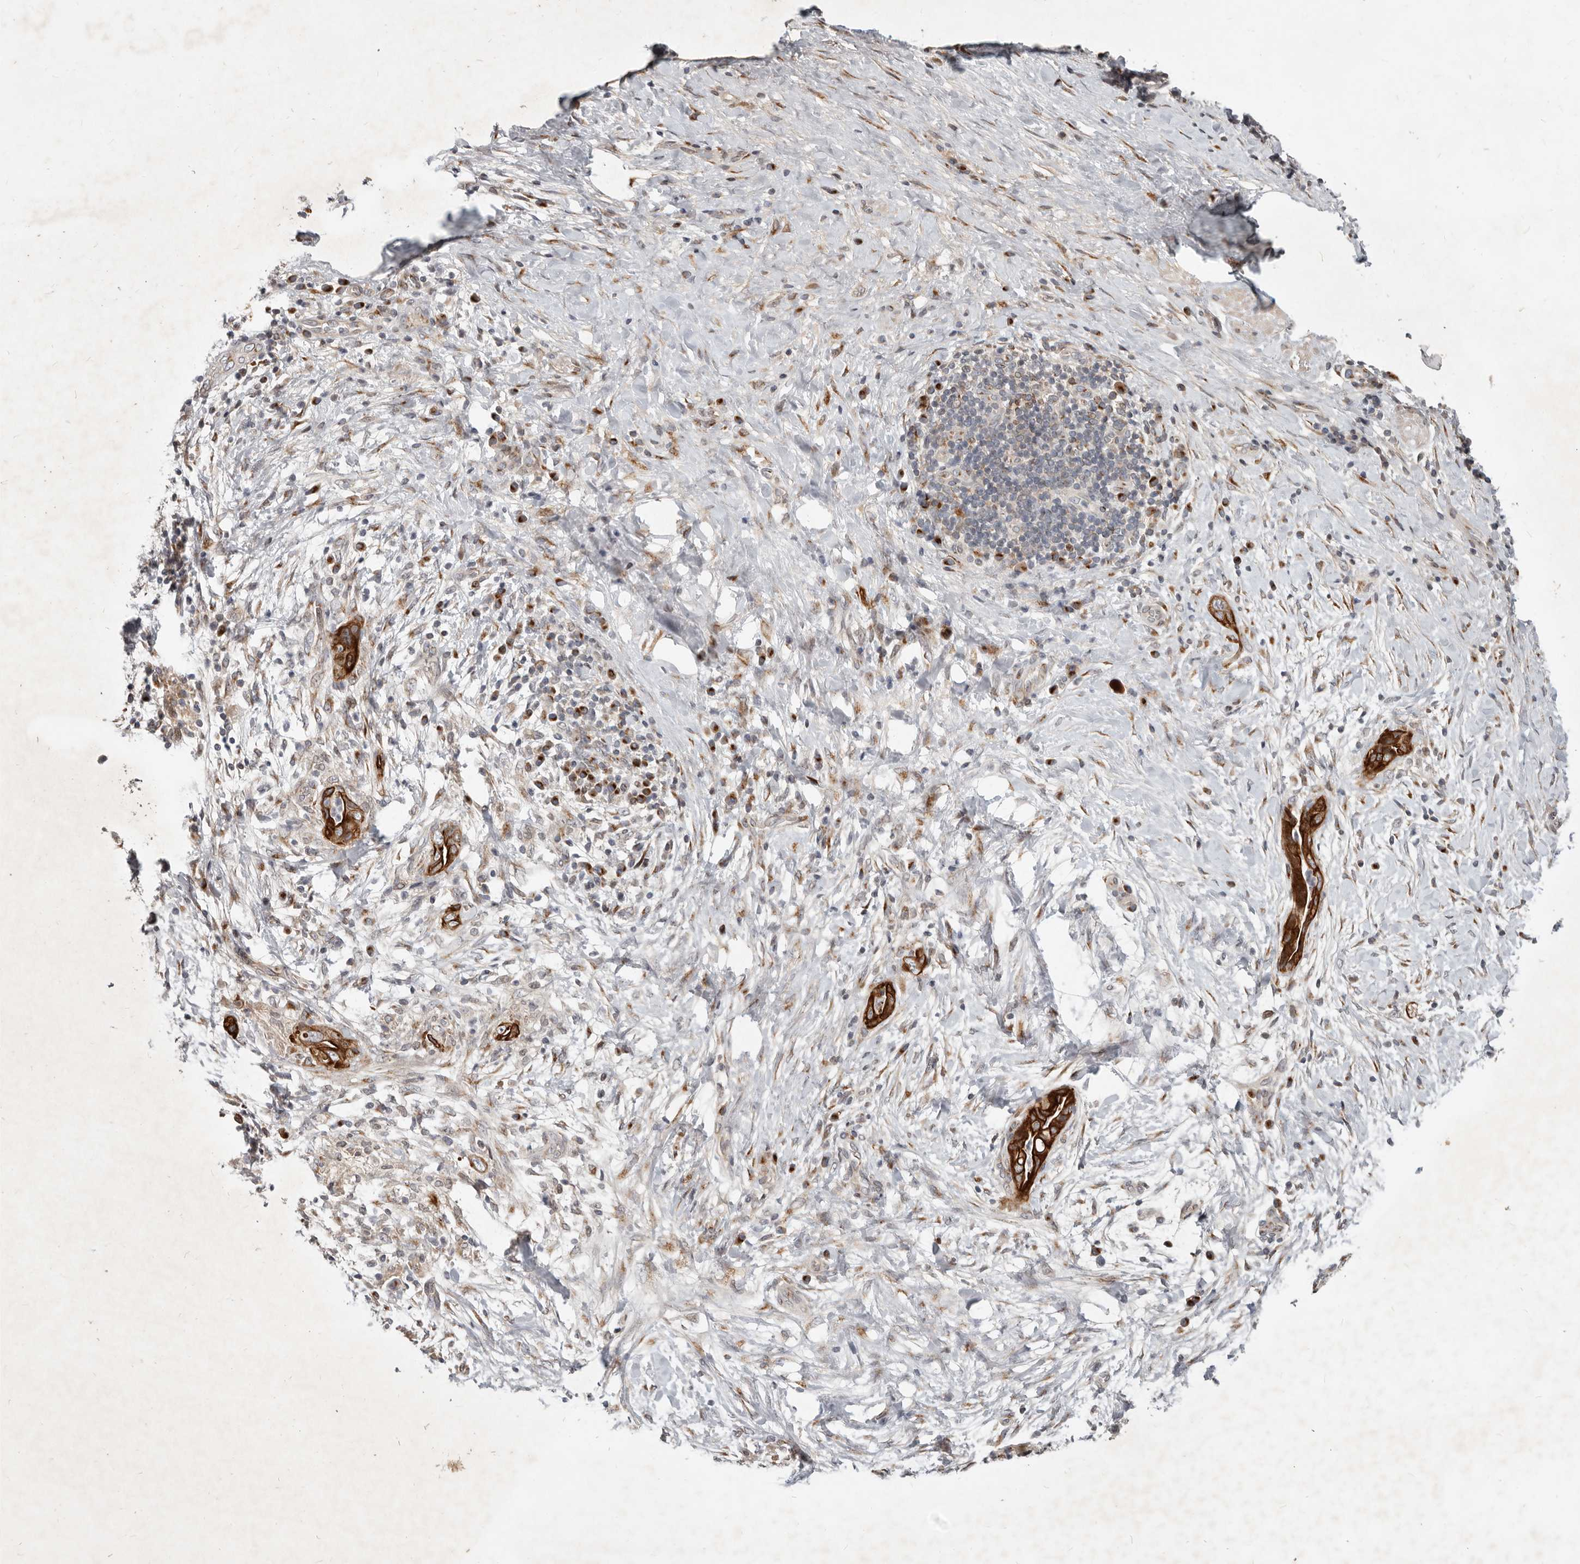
{"staining": {"intensity": "strong", "quantity": ">75%", "location": "cytoplasmic/membranous"}, "tissue": "pancreatic cancer", "cell_type": "Tumor cells", "image_type": "cancer", "snomed": [{"axis": "morphology", "description": "Adenocarcinoma, NOS"}, {"axis": "topography", "description": "Pancreas"}], "caption": "This is a photomicrograph of IHC staining of pancreatic cancer, which shows strong positivity in the cytoplasmic/membranous of tumor cells.", "gene": "NPY4R", "patient": {"sex": "male", "age": 75}}